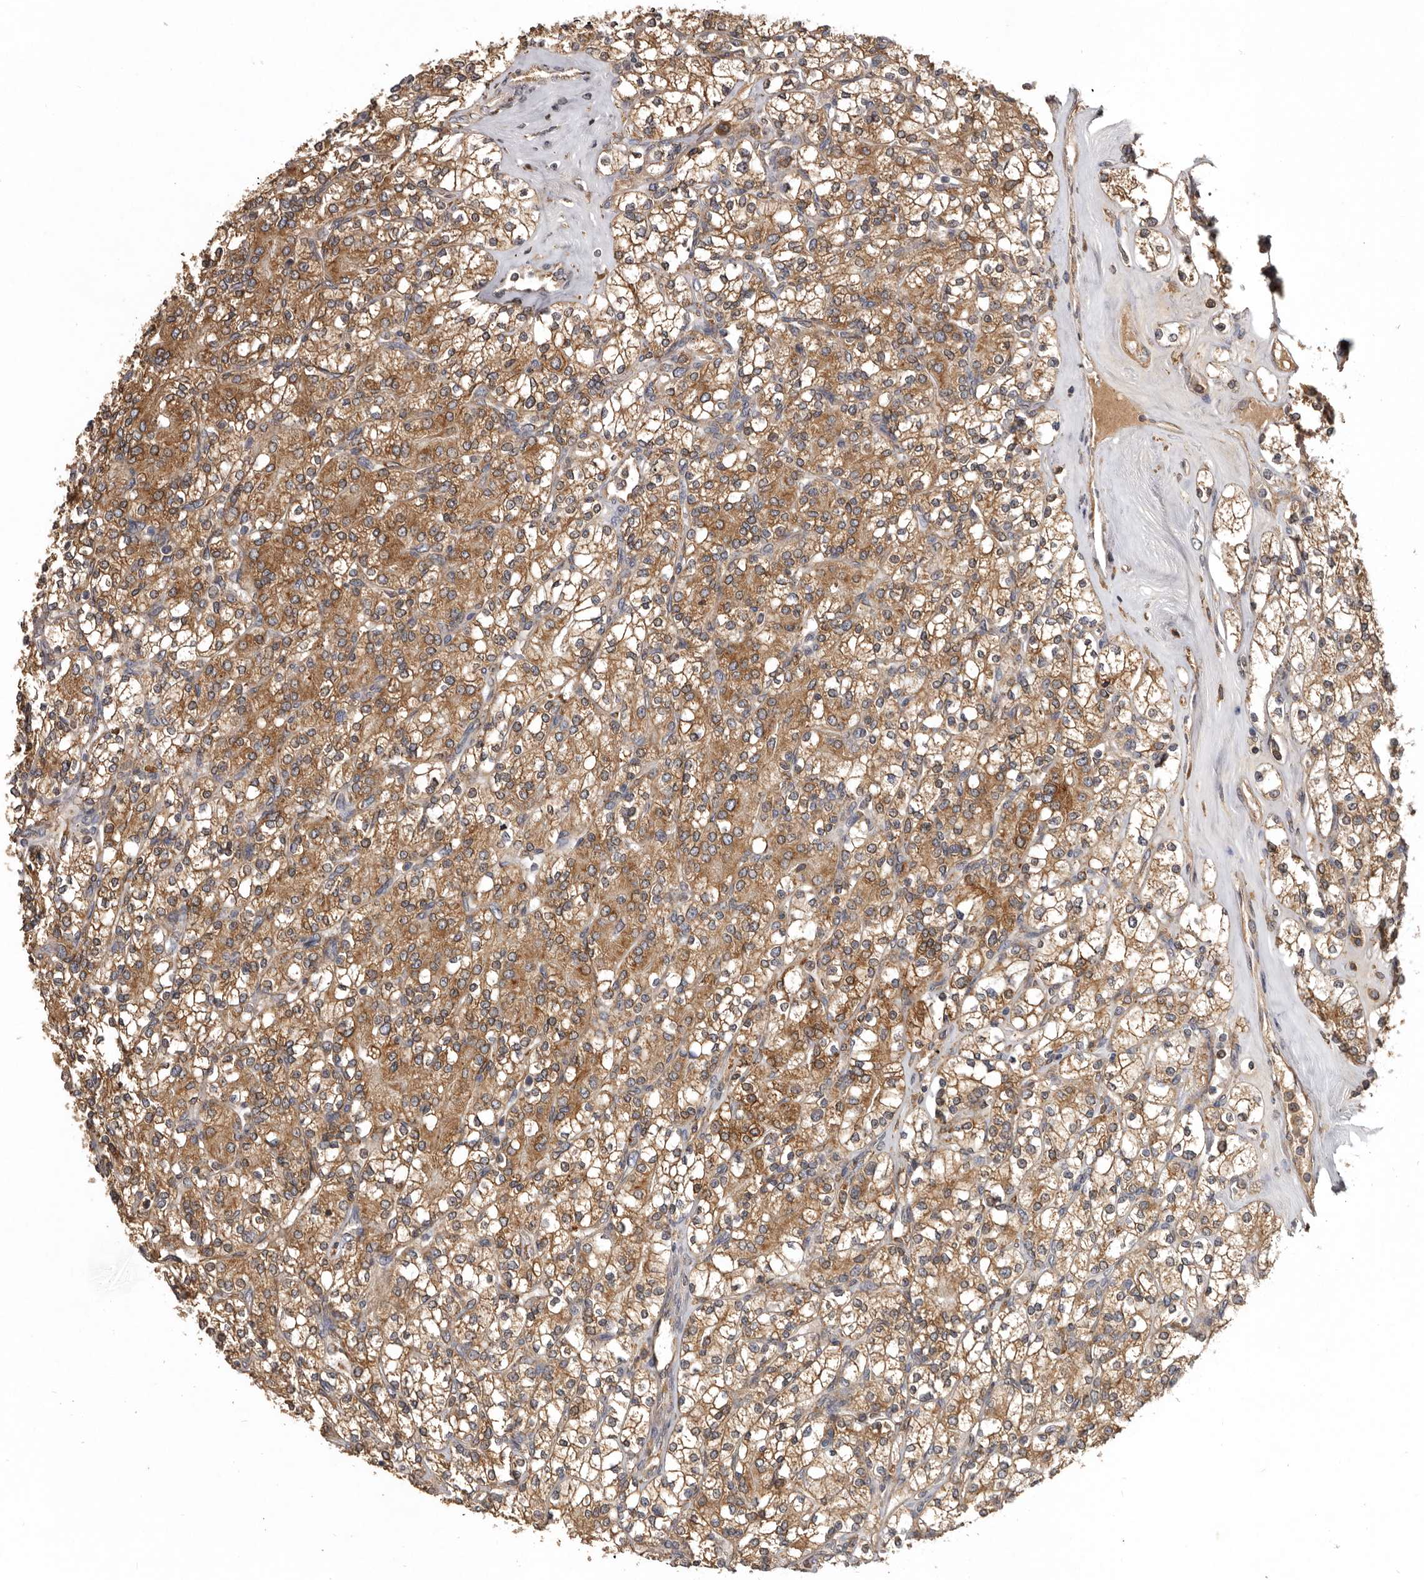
{"staining": {"intensity": "moderate", "quantity": ">75%", "location": "cytoplasmic/membranous"}, "tissue": "renal cancer", "cell_type": "Tumor cells", "image_type": "cancer", "snomed": [{"axis": "morphology", "description": "Adenocarcinoma, NOS"}, {"axis": "topography", "description": "Kidney"}], "caption": "Tumor cells reveal medium levels of moderate cytoplasmic/membranous positivity in approximately >75% of cells in renal adenocarcinoma. (brown staining indicates protein expression, while blue staining denotes nuclei).", "gene": "INKA2", "patient": {"sex": "male", "age": 77}}